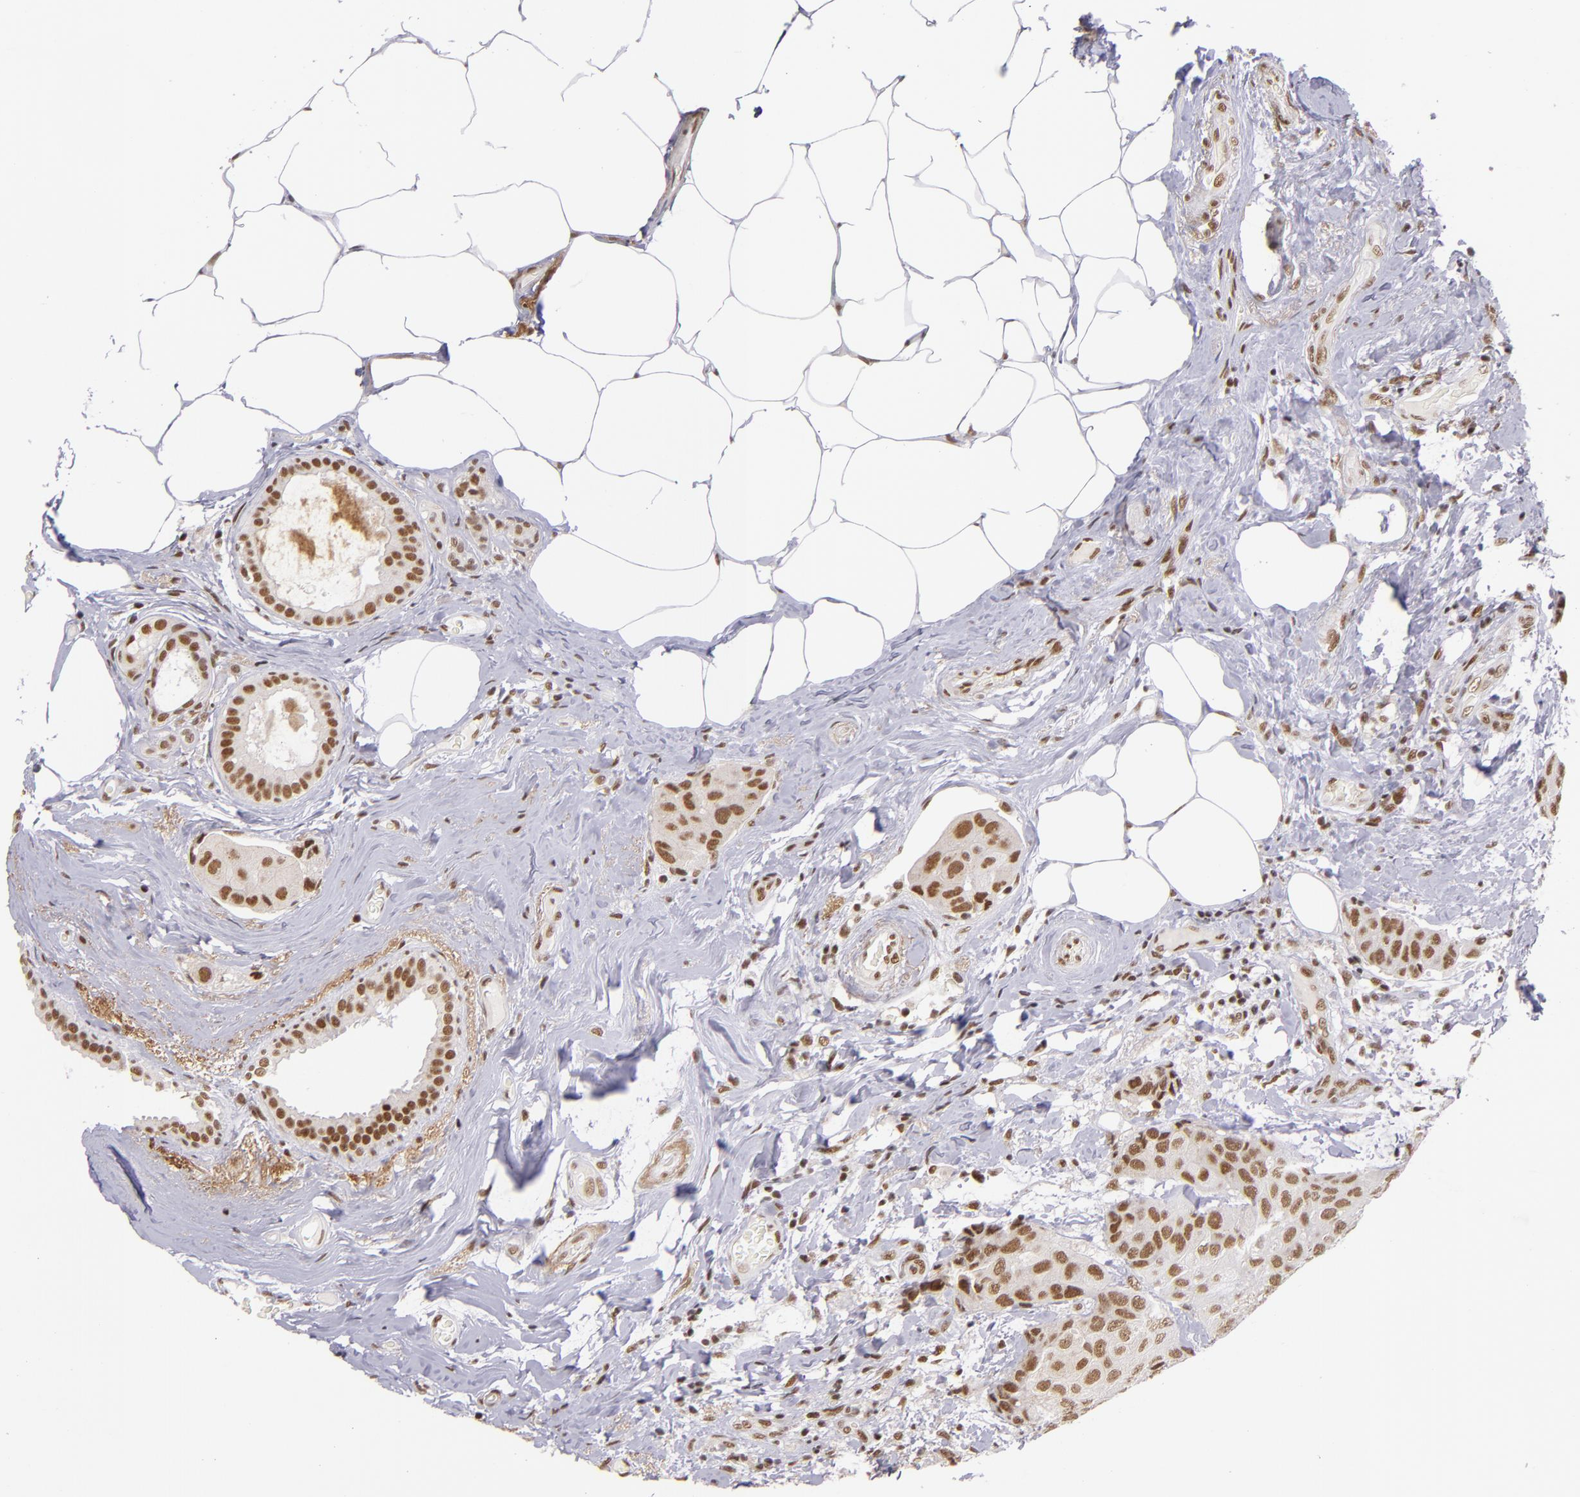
{"staining": {"intensity": "moderate", "quantity": ">75%", "location": "nuclear"}, "tissue": "breast cancer", "cell_type": "Tumor cells", "image_type": "cancer", "snomed": [{"axis": "morphology", "description": "Duct carcinoma"}, {"axis": "topography", "description": "Breast"}], "caption": "Breast infiltrating ductal carcinoma stained for a protein shows moderate nuclear positivity in tumor cells. (Stains: DAB in brown, nuclei in blue, Microscopy: brightfield microscopy at high magnification).", "gene": "ZNF148", "patient": {"sex": "female", "age": 68}}